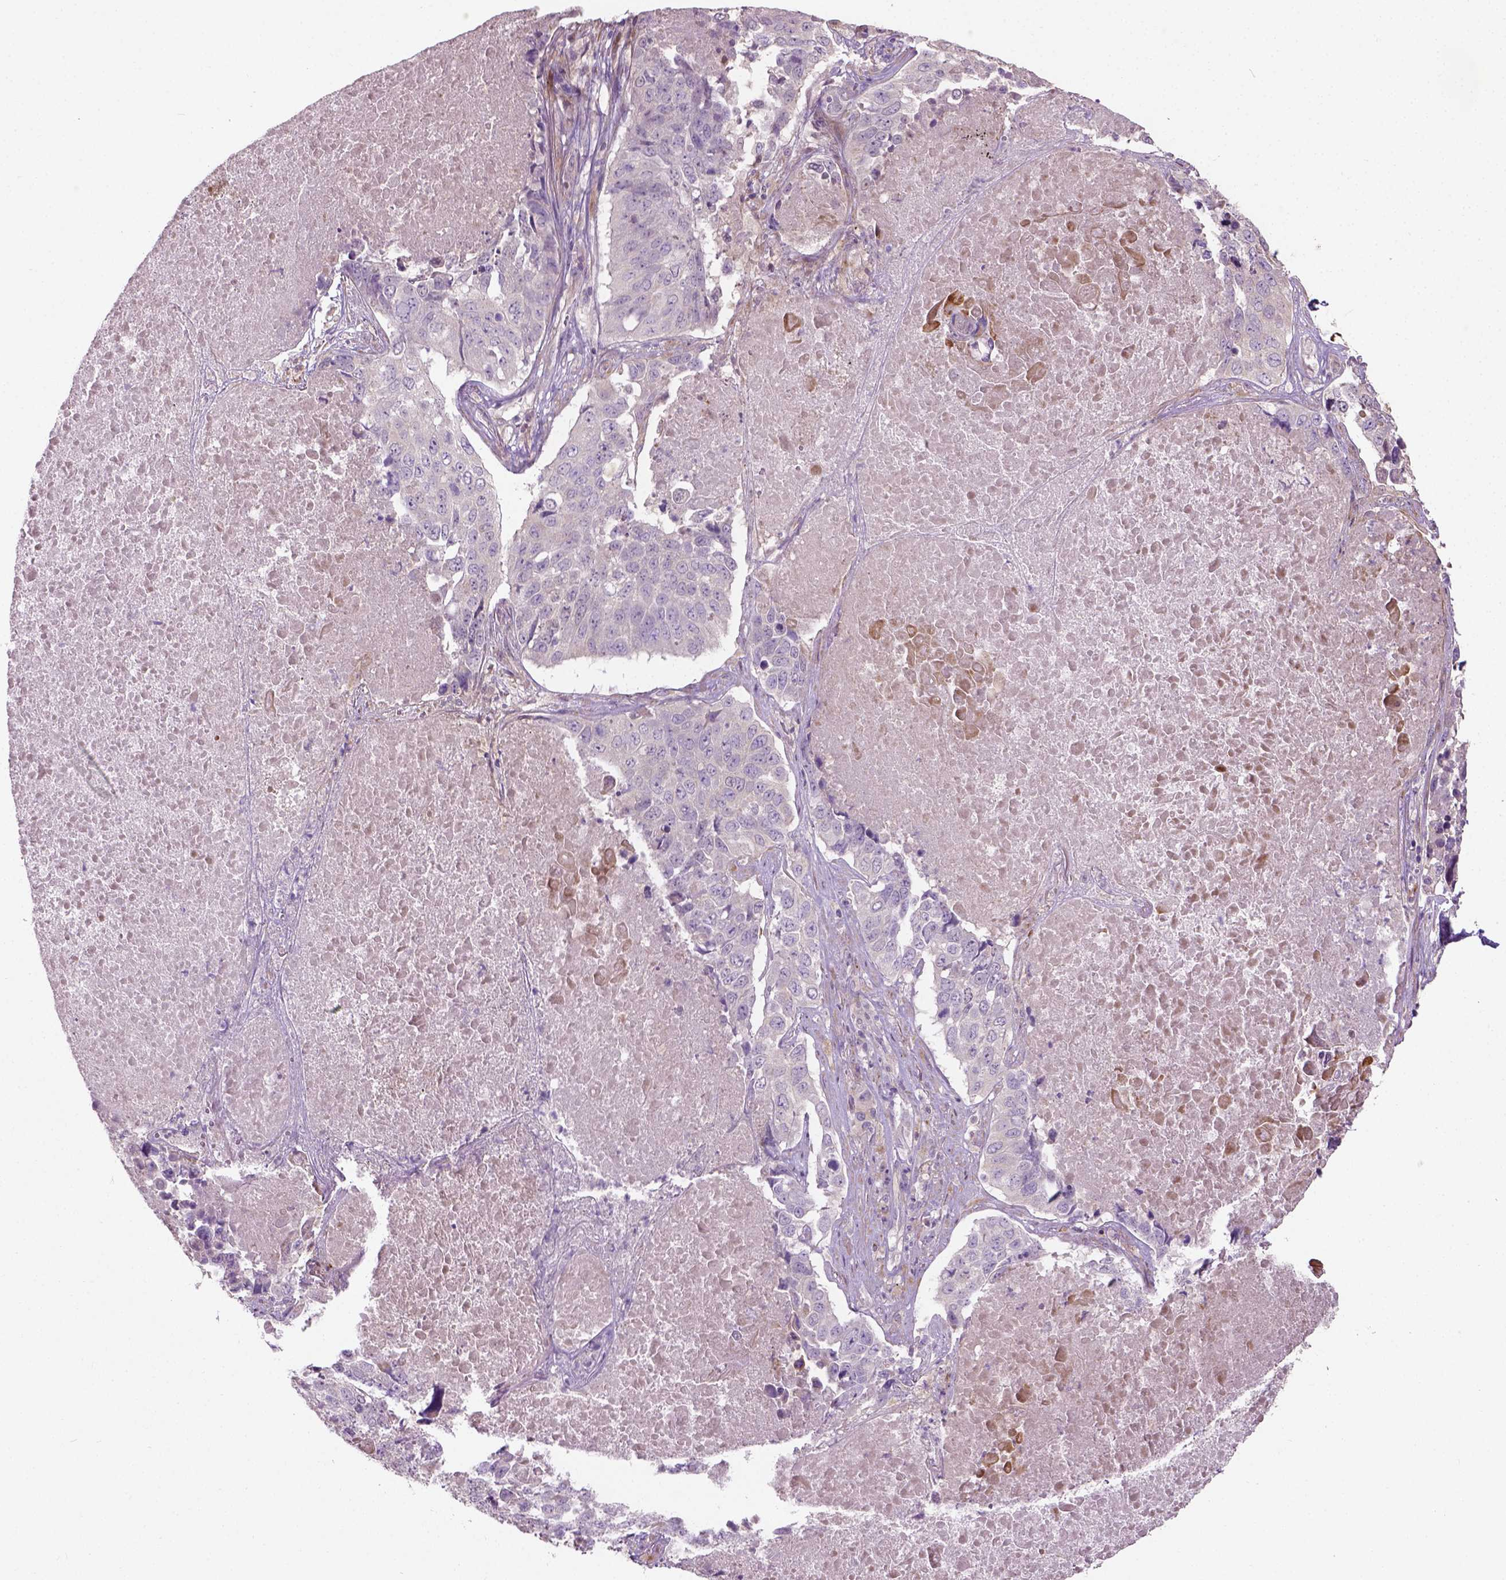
{"staining": {"intensity": "negative", "quantity": "none", "location": "none"}, "tissue": "lung cancer", "cell_type": "Tumor cells", "image_type": "cancer", "snomed": [{"axis": "morphology", "description": "Normal tissue, NOS"}, {"axis": "morphology", "description": "Squamous cell carcinoma, NOS"}, {"axis": "topography", "description": "Bronchus"}, {"axis": "topography", "description": "Lung"}], "caption": "Micrograph shows no significant protein positivity in tumor cells of lung cancer (squamous cell carcinoma).", "gene": "PKP3", "patient": {"sex": "male", "age": 64}}